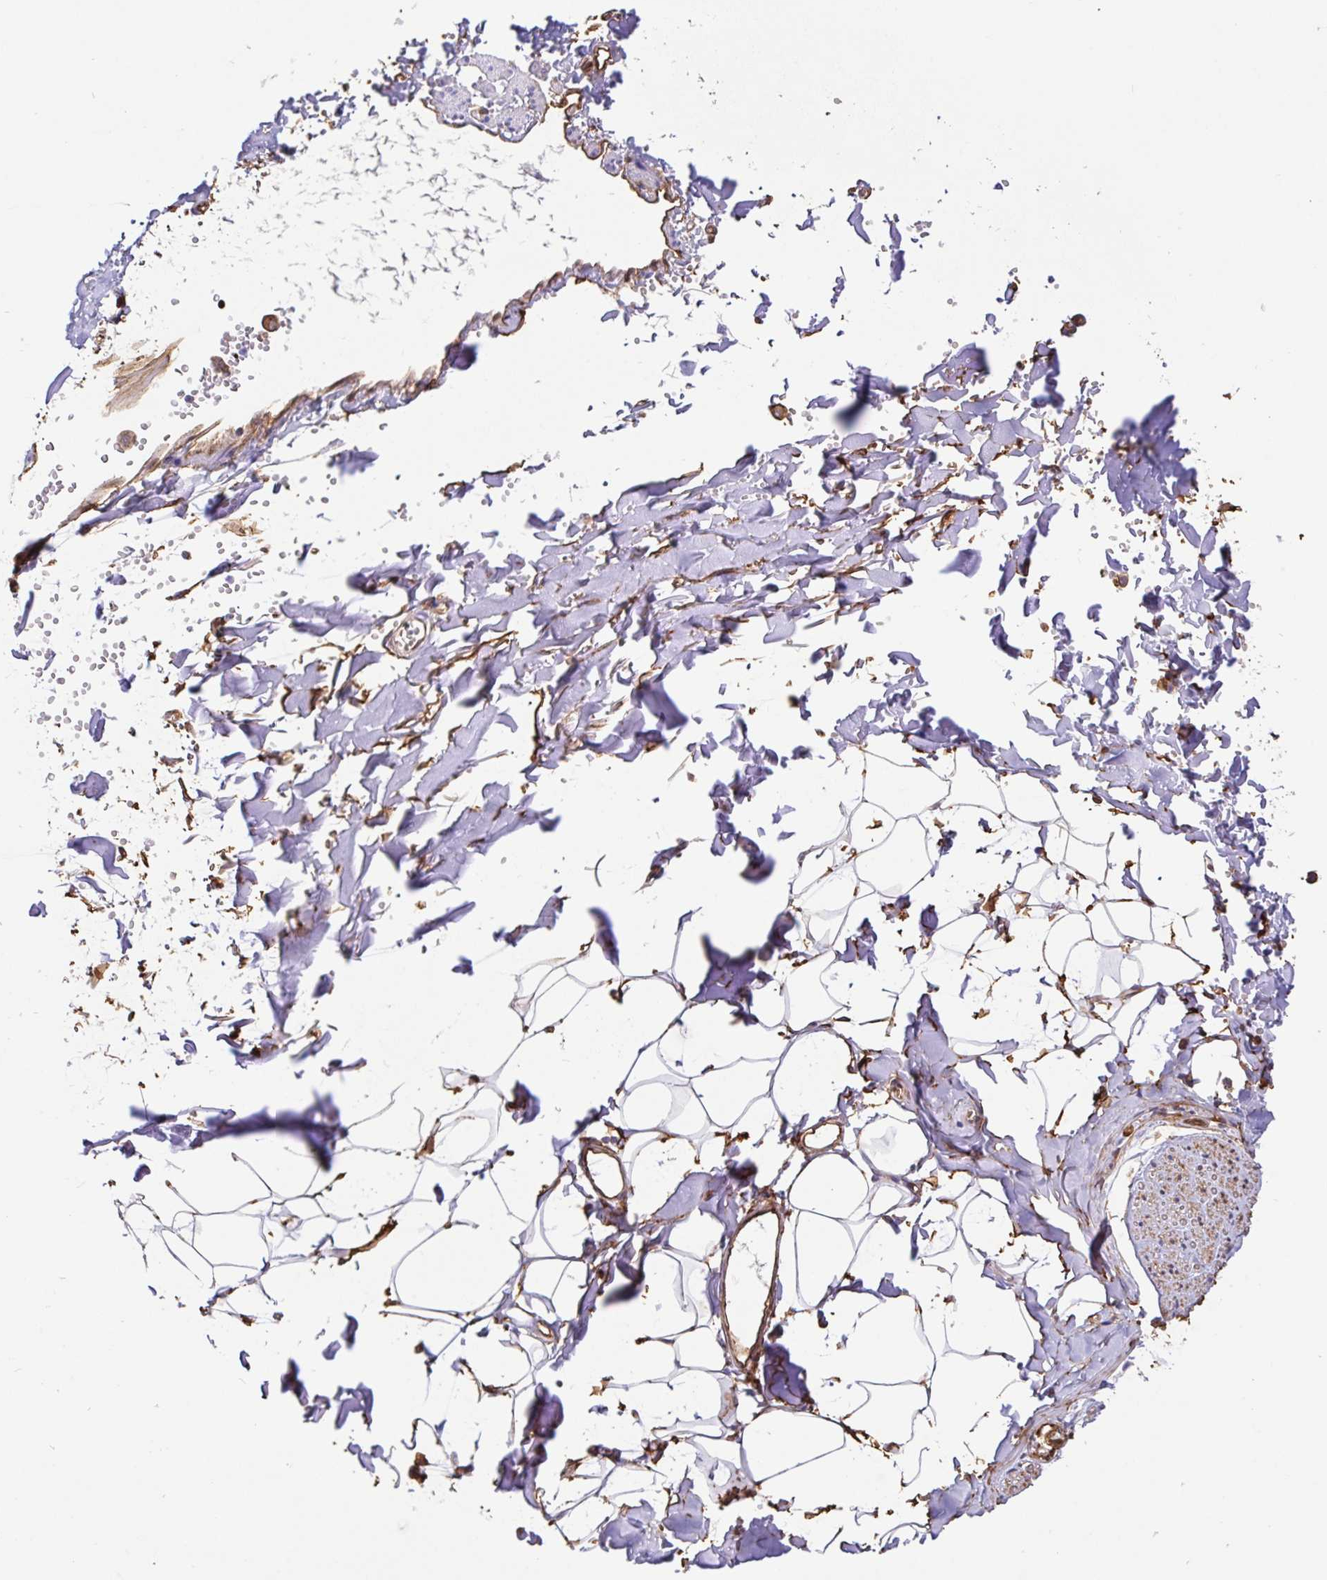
{"staining": {"intensity": "moderate", "quantity": ">75%", "location": "cytoplasmic/membranous"}, "tissue": "adipose tissue", "cell_type": "Adipocytes", "image_type": "normal", "snomed": [{"axis": "morphology", "description": "Normal tissue, NOS"}, {"axis": "topography", "description": "Cartilage tissue"}, {"axis": "topography", "description": "Bronchus"}, {"axis": "topography", "description": "Peripheral nerve tissue"}], "caption": "Protein expression analysis of unremarkable human adipose tissue reveals moderate cytoplasmic/membranous expression in about >75% of adipocytes. The protein of interest is stained brown, and the nuclei are stained in blue (DAB (3,3'-diaminobenzidine) IHC with brightfield microscopy, high magnification).", "gene": "ANXA2", "patient": {"sex": "female", "age": 59}}